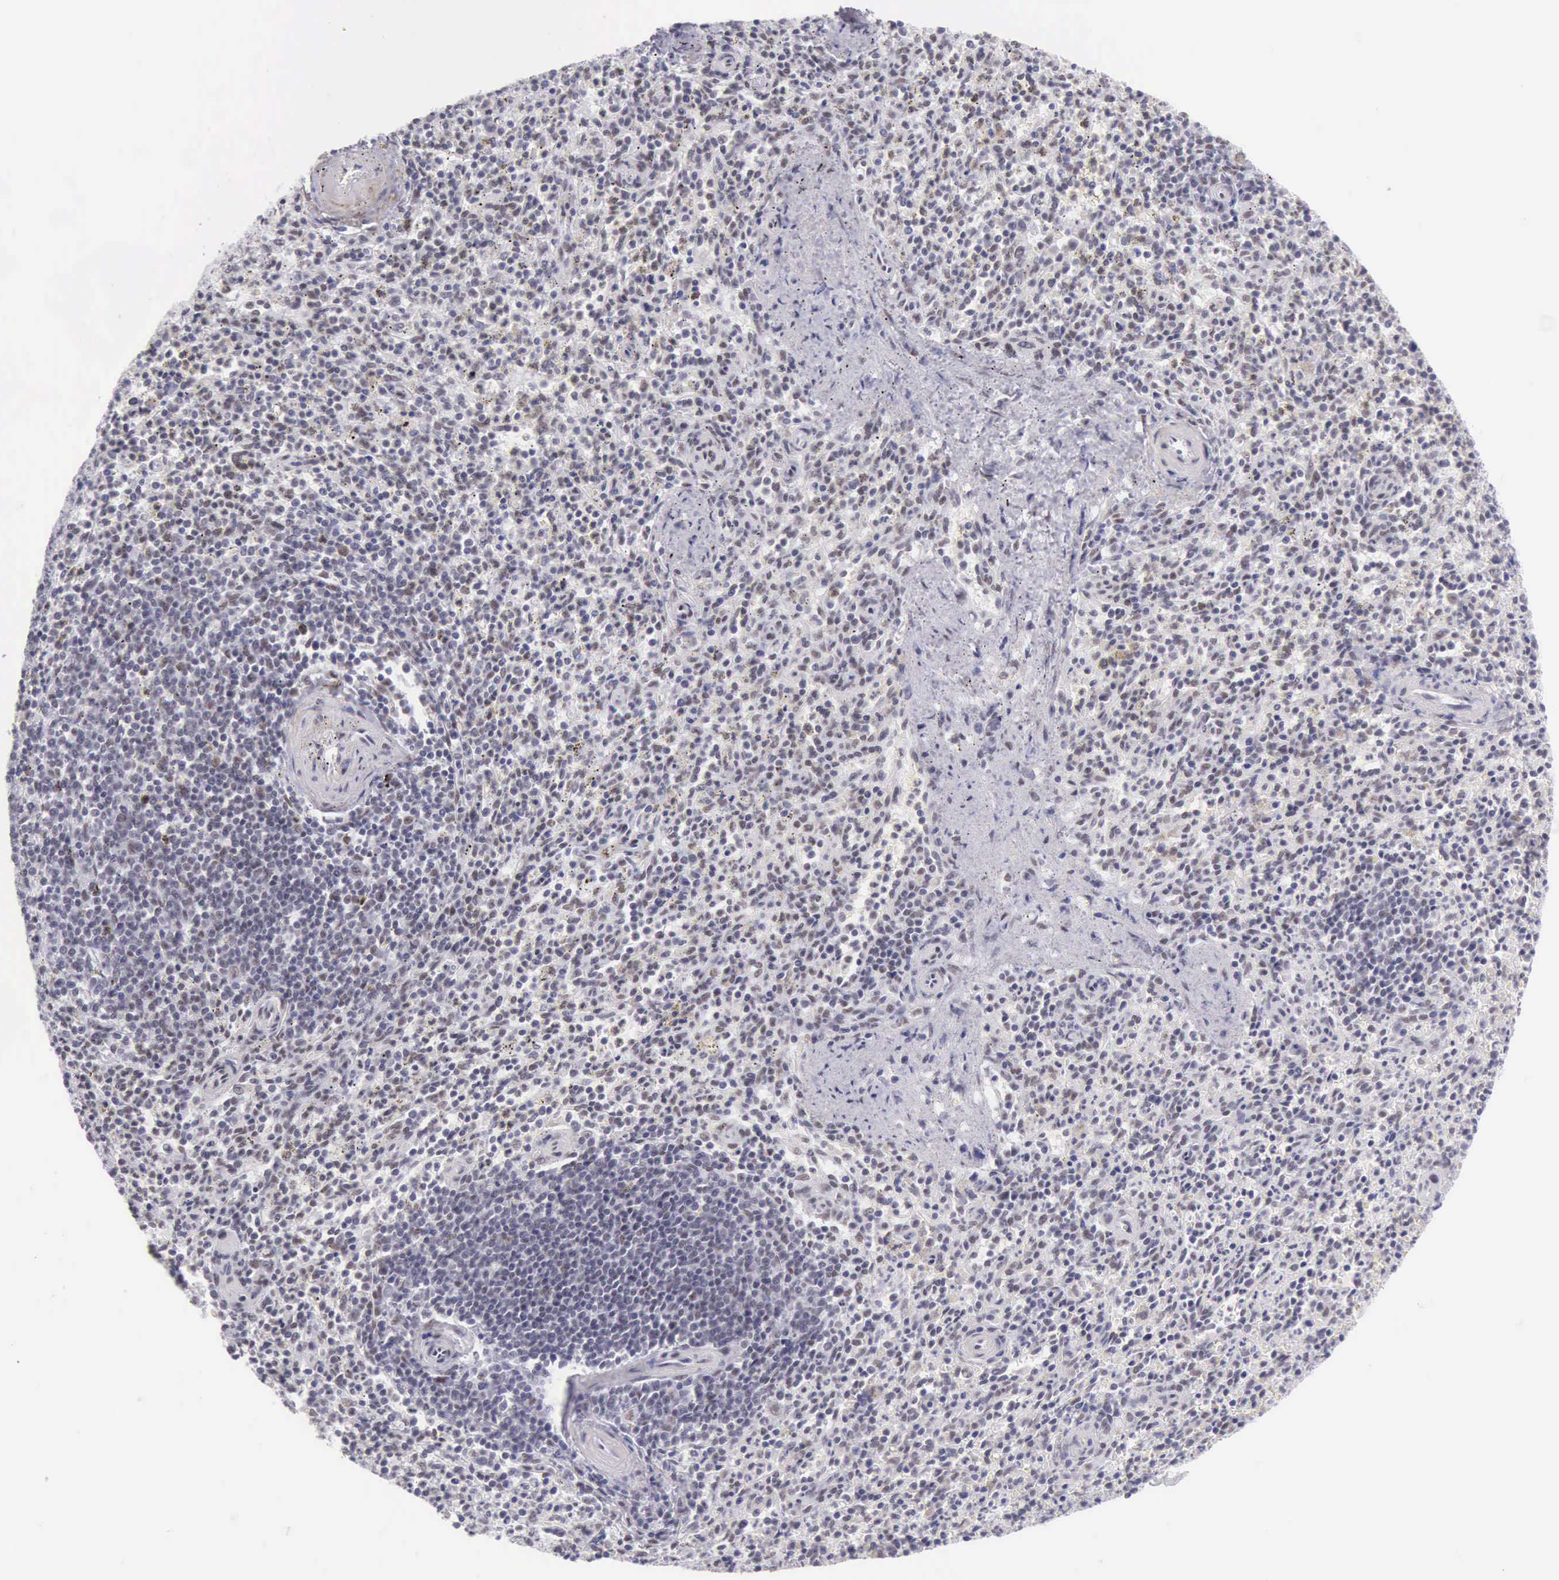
{"staining": {"intensity": "weak", "quantity": "<25%", "location": "nuclear"}, "tissue": "spleen", "cell_type": "Cells in red pulp", "image_type": "normal", "snomed": [{"axis": "morphology", "description": "Normal tissue, NOS"}, {"axis": "topography", "description": "Spleen"}], "caption": "DAB (3,3'-diaminobenzidine) immunohistochemical staining of benign spleen exhibits no significant staining in cells in red pulp. (DAB IHC, high magnification).", "gene": "EP300", "patient": {"sex": "male", "age": 72}}